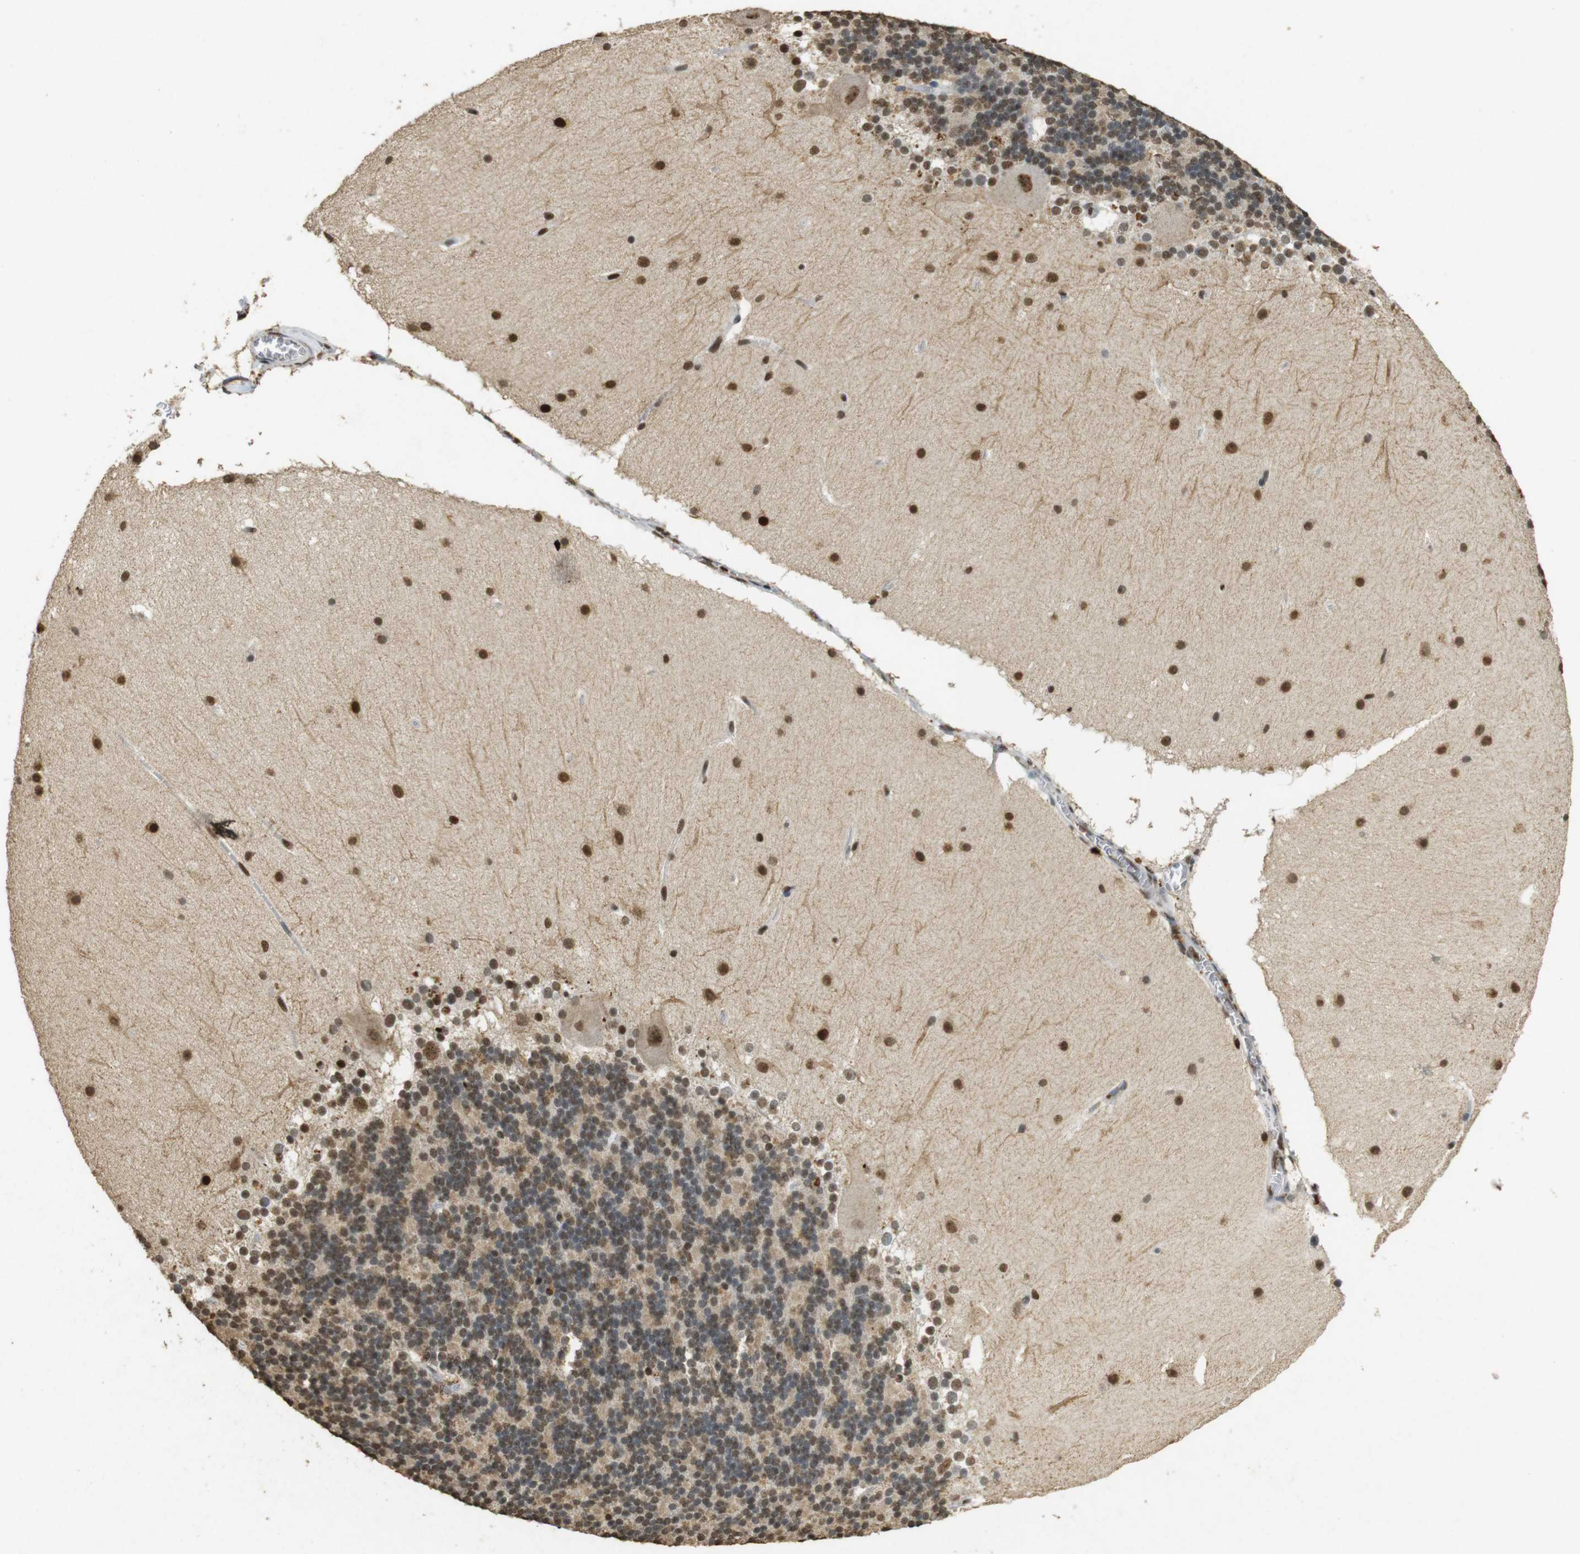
{"staining": {"intensity": "moderate", "quantity": ">75%", "location": "nuclear"}, "tissue": "cerebellum", "cell_type": "Cells in granular layer", "image_type": "normal", "snomed": [{"axis": "morphology", "description": "Normal tissue, NOS"}, {"axis": "topography", "description": "Cerebellum"}], "caption": "Immunohistochemical staining of normal human cerebellum exhibits medium levels of moderate nuclear staining in approximately >75% of cells in granular layer. (brown staining indicates protein expression, while blue staining denotes nuclei).", "gene": "GATA4", "patient": {"sex": "female", "age": 19}}